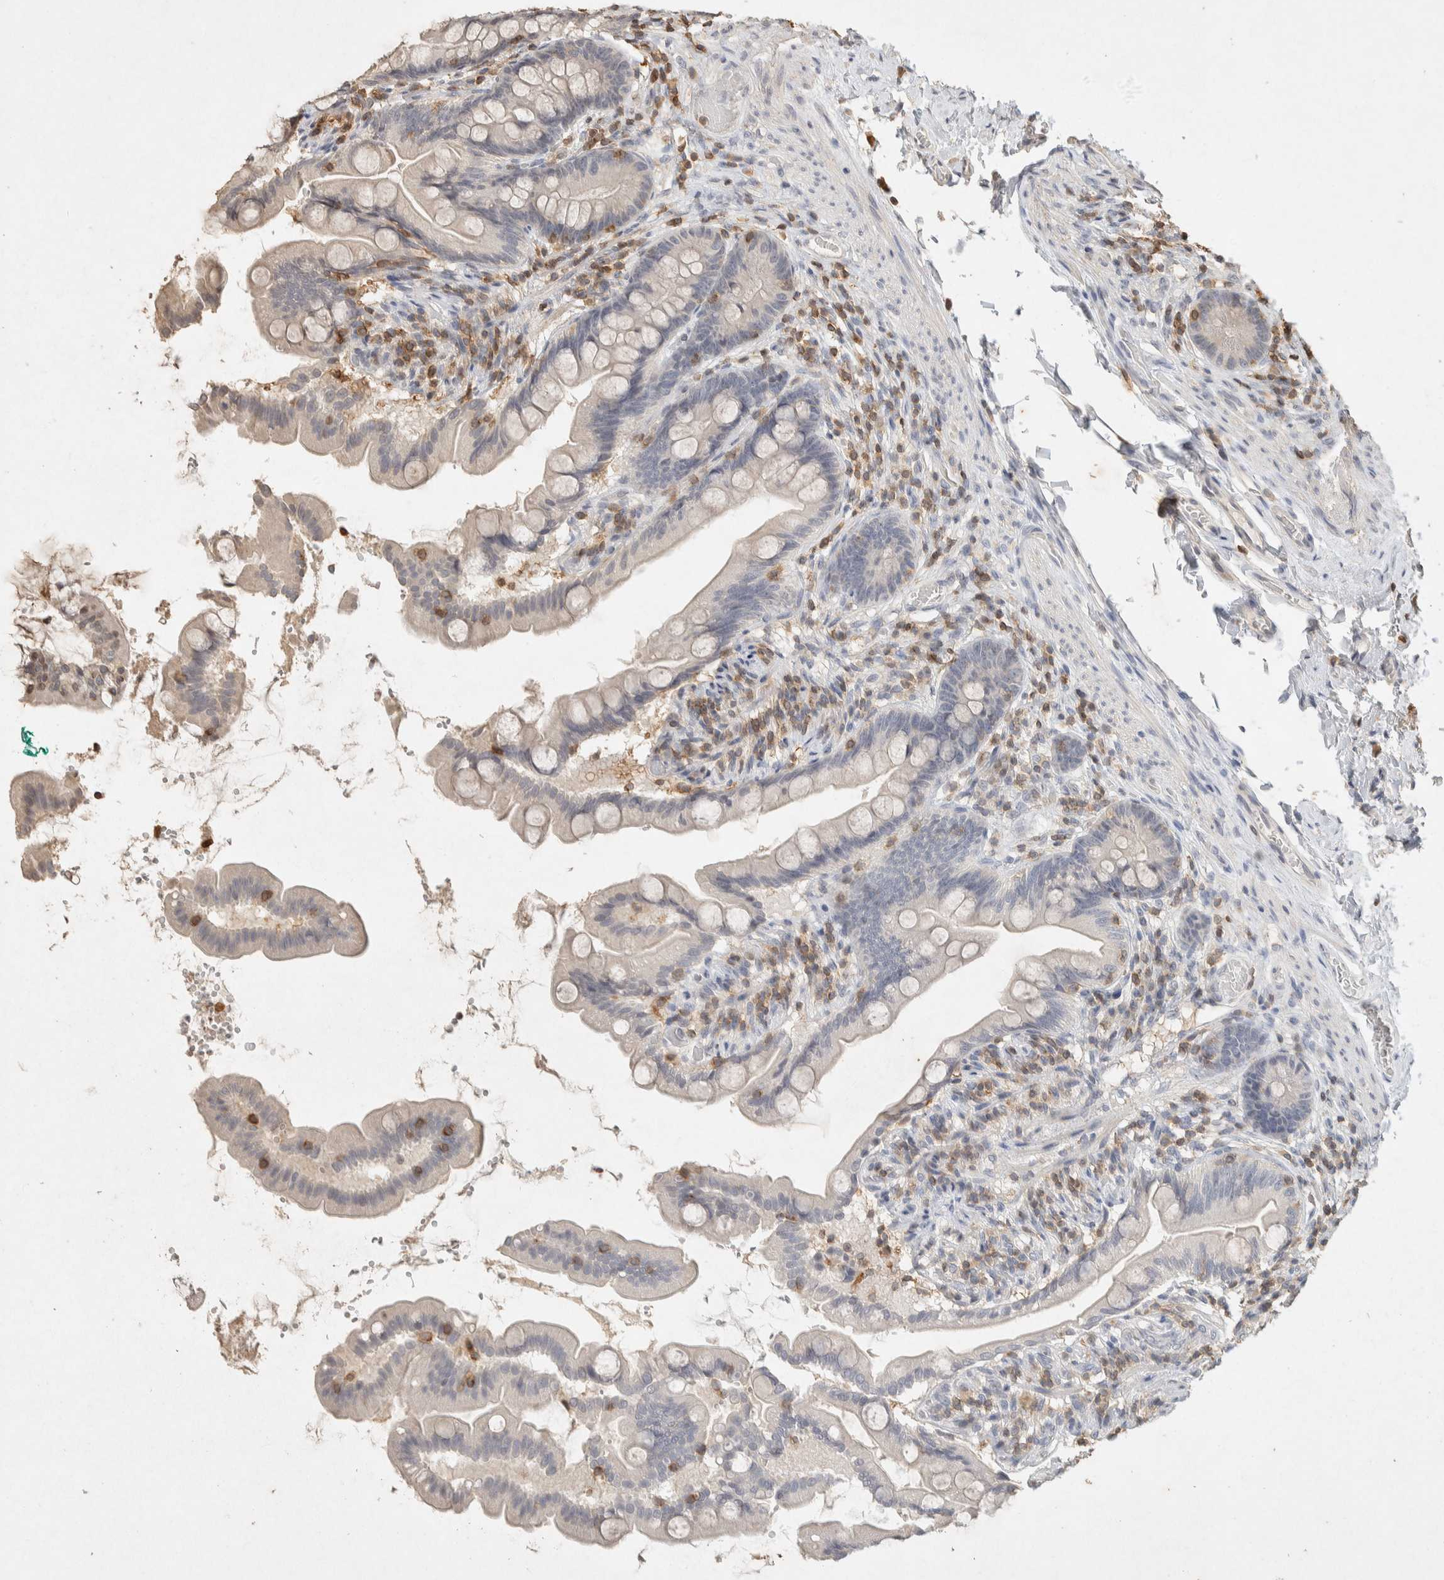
{"staining": {"intensity": "negative", "quantity": "none", "location": "none"}, "tissue": "small intestine", "cell_type": "Glandular cells", "image_type": "normal", "snomed": [{"axis": "morphology", "description": "Normal tissue, NOS"}, {"axis": "topography", "description": "Small intestine"}], "caption": "Protein analysis of benign small intestine displays no significant expression in glandular cells. (DAB (3,3'-diaminobenzidine) immunohistochemistry (IHC) visualized using brightfield microscopy, high magnification).", "gene": "RAC2", "patient": {"sex": "female", "age": 56}}